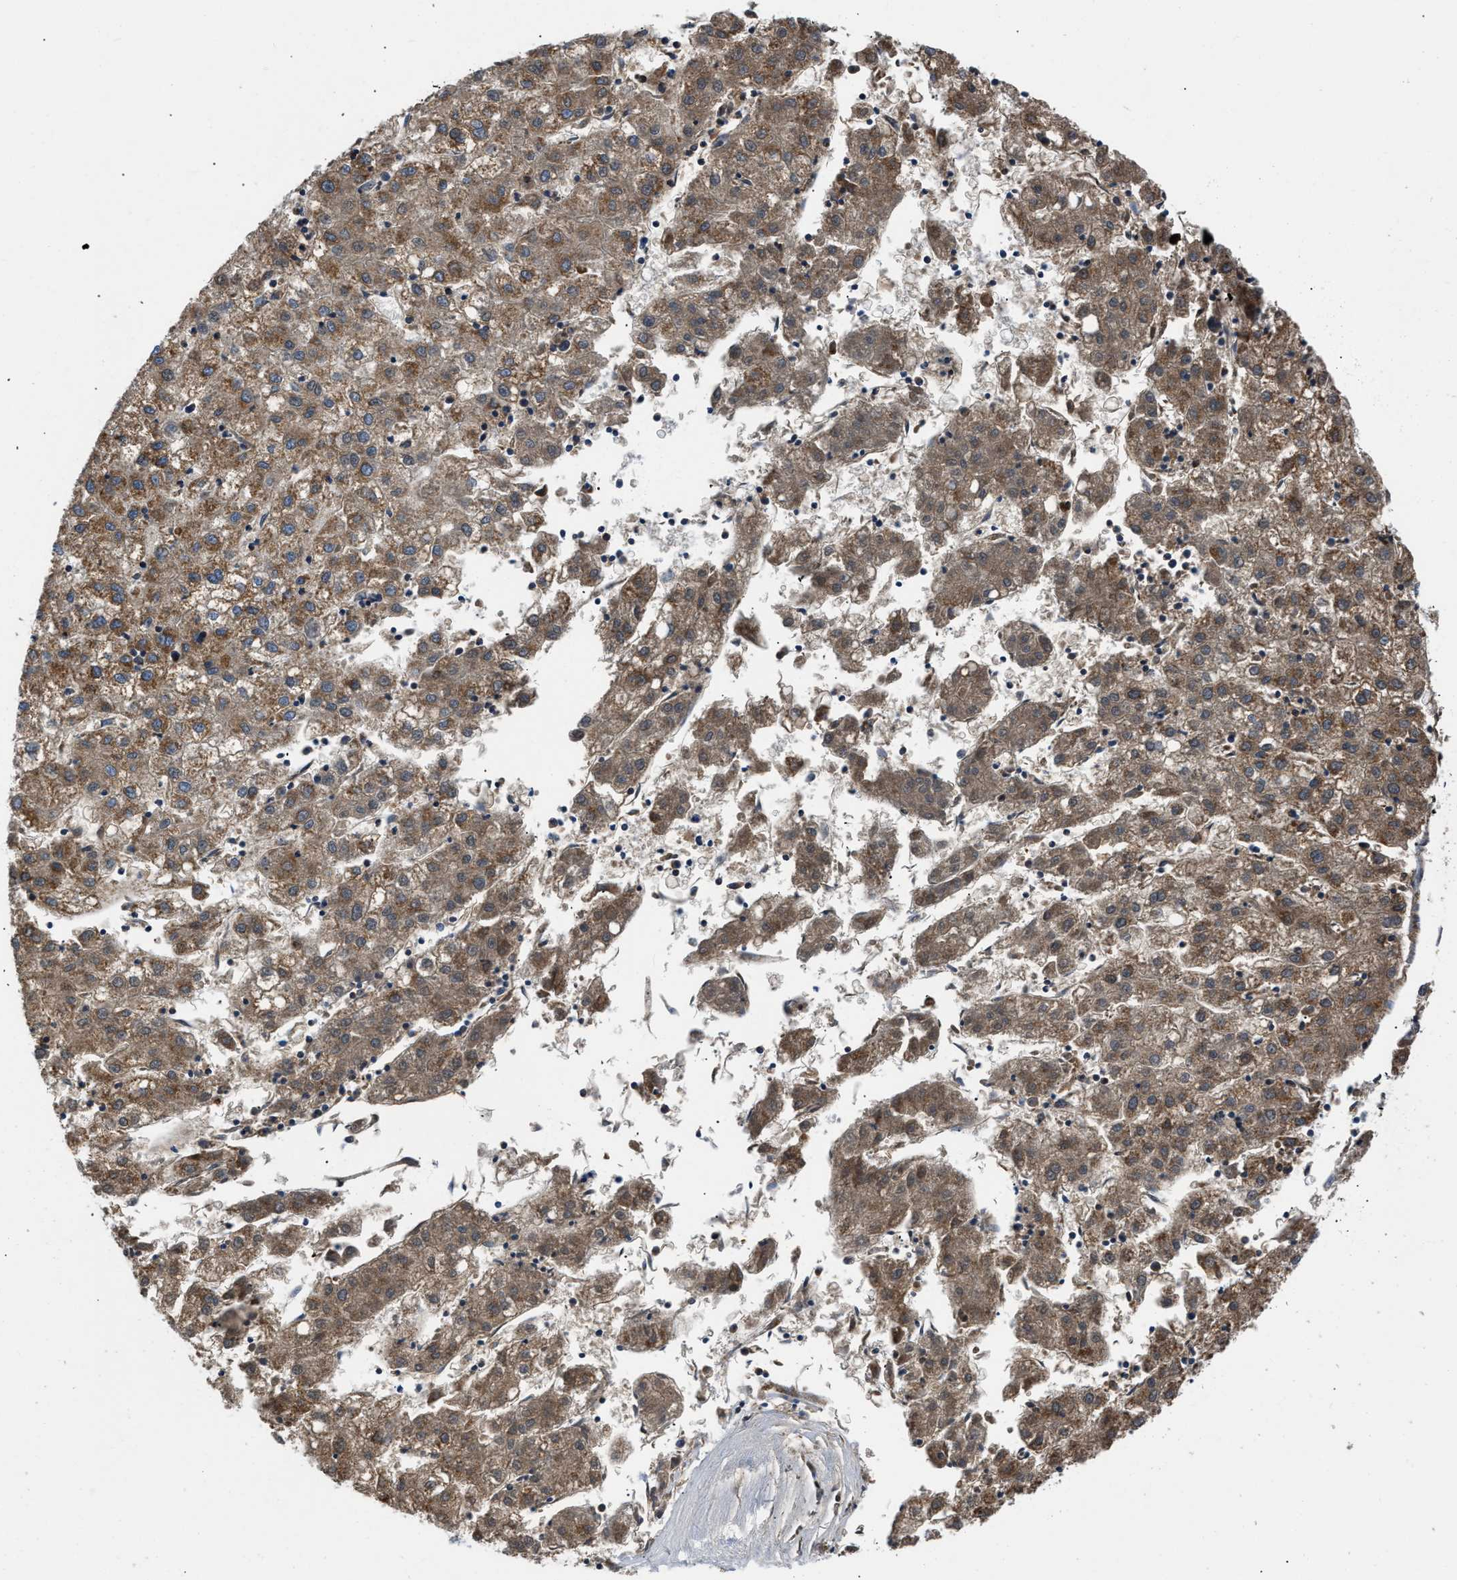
{"staining": {"intensity": "moderate", "quantity": ">75%", "location": "cytoplasmic/membranous"}, "tissue": "liver cancer", "cell_type": "Tumor cells", "image_type": "cancer", "snomed": [{"axis": "morphology", "description": "Carcinoma, Hepatocellular, NOS"}, {"axis": "topography", "description": "Liver"}], "caption": "Hepatocellular carcinoma (liver) stained with a protein marker demonstrates moderate staining in tumor cells.", "gene": "OPTN", "patient": {"sex": "male", "age": 72}}